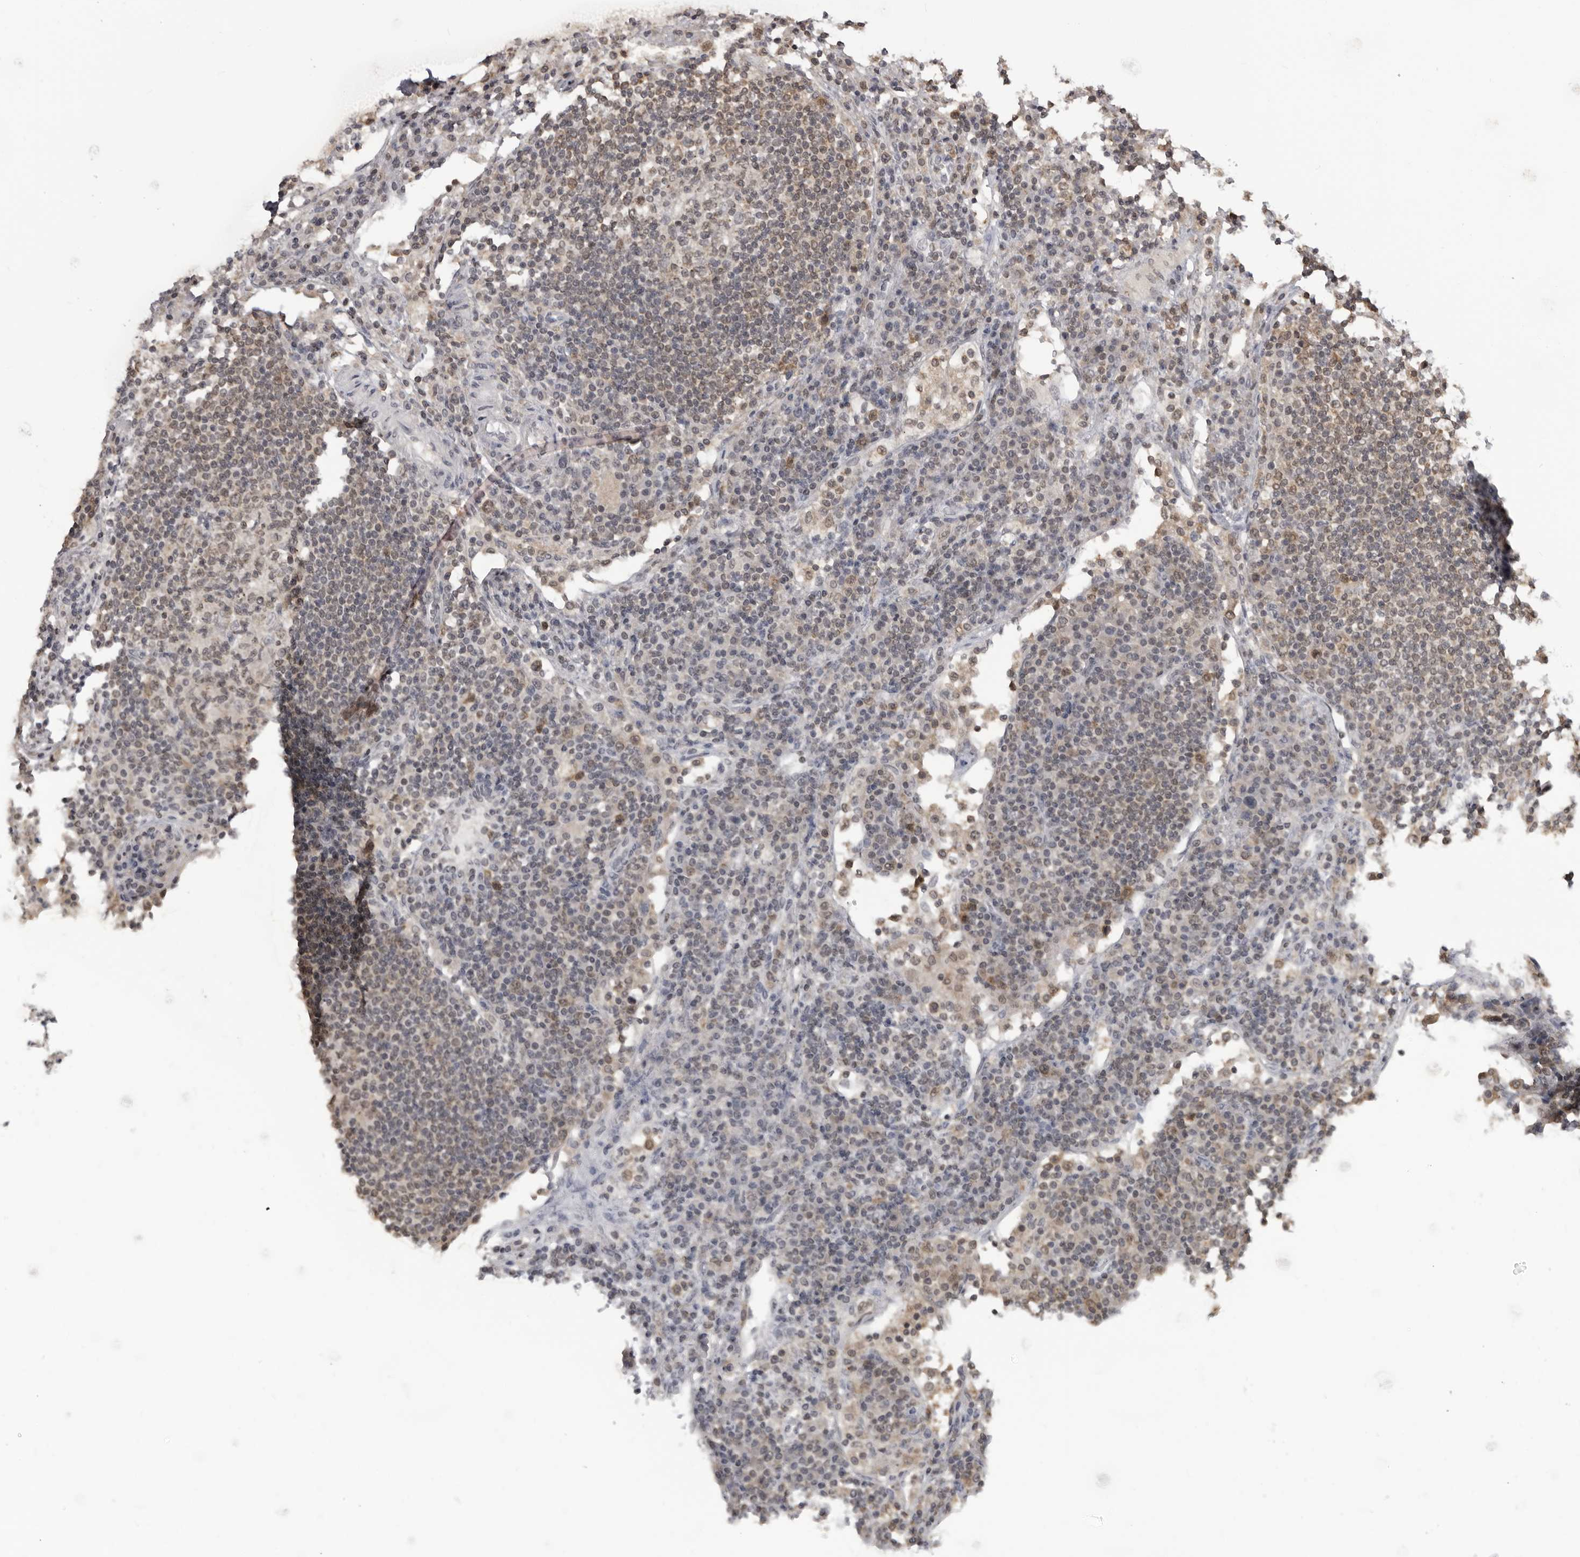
{"staining": {"intensity": "weak", "quantity": ">75%", "location": "cytoplasmic/membranous,nuclear"}, "tissue": "lymph node", "cell_type": "Germinal center cells", "image_type": "normal", "snomed": [{"axis": "morphology", "description": "Normal tissue, NOS"}, {"axis": "topography", "description": "Lymph node"}], "caption": "Protein staining by immunohistochemistry (IHC) displays weak cytoplasmic/membranous,nuclear positivity in about >75% of germinal center cells in normal lymph node.", "gene": "PDCL3", "patient": {"sex": "female", "age": 53}}